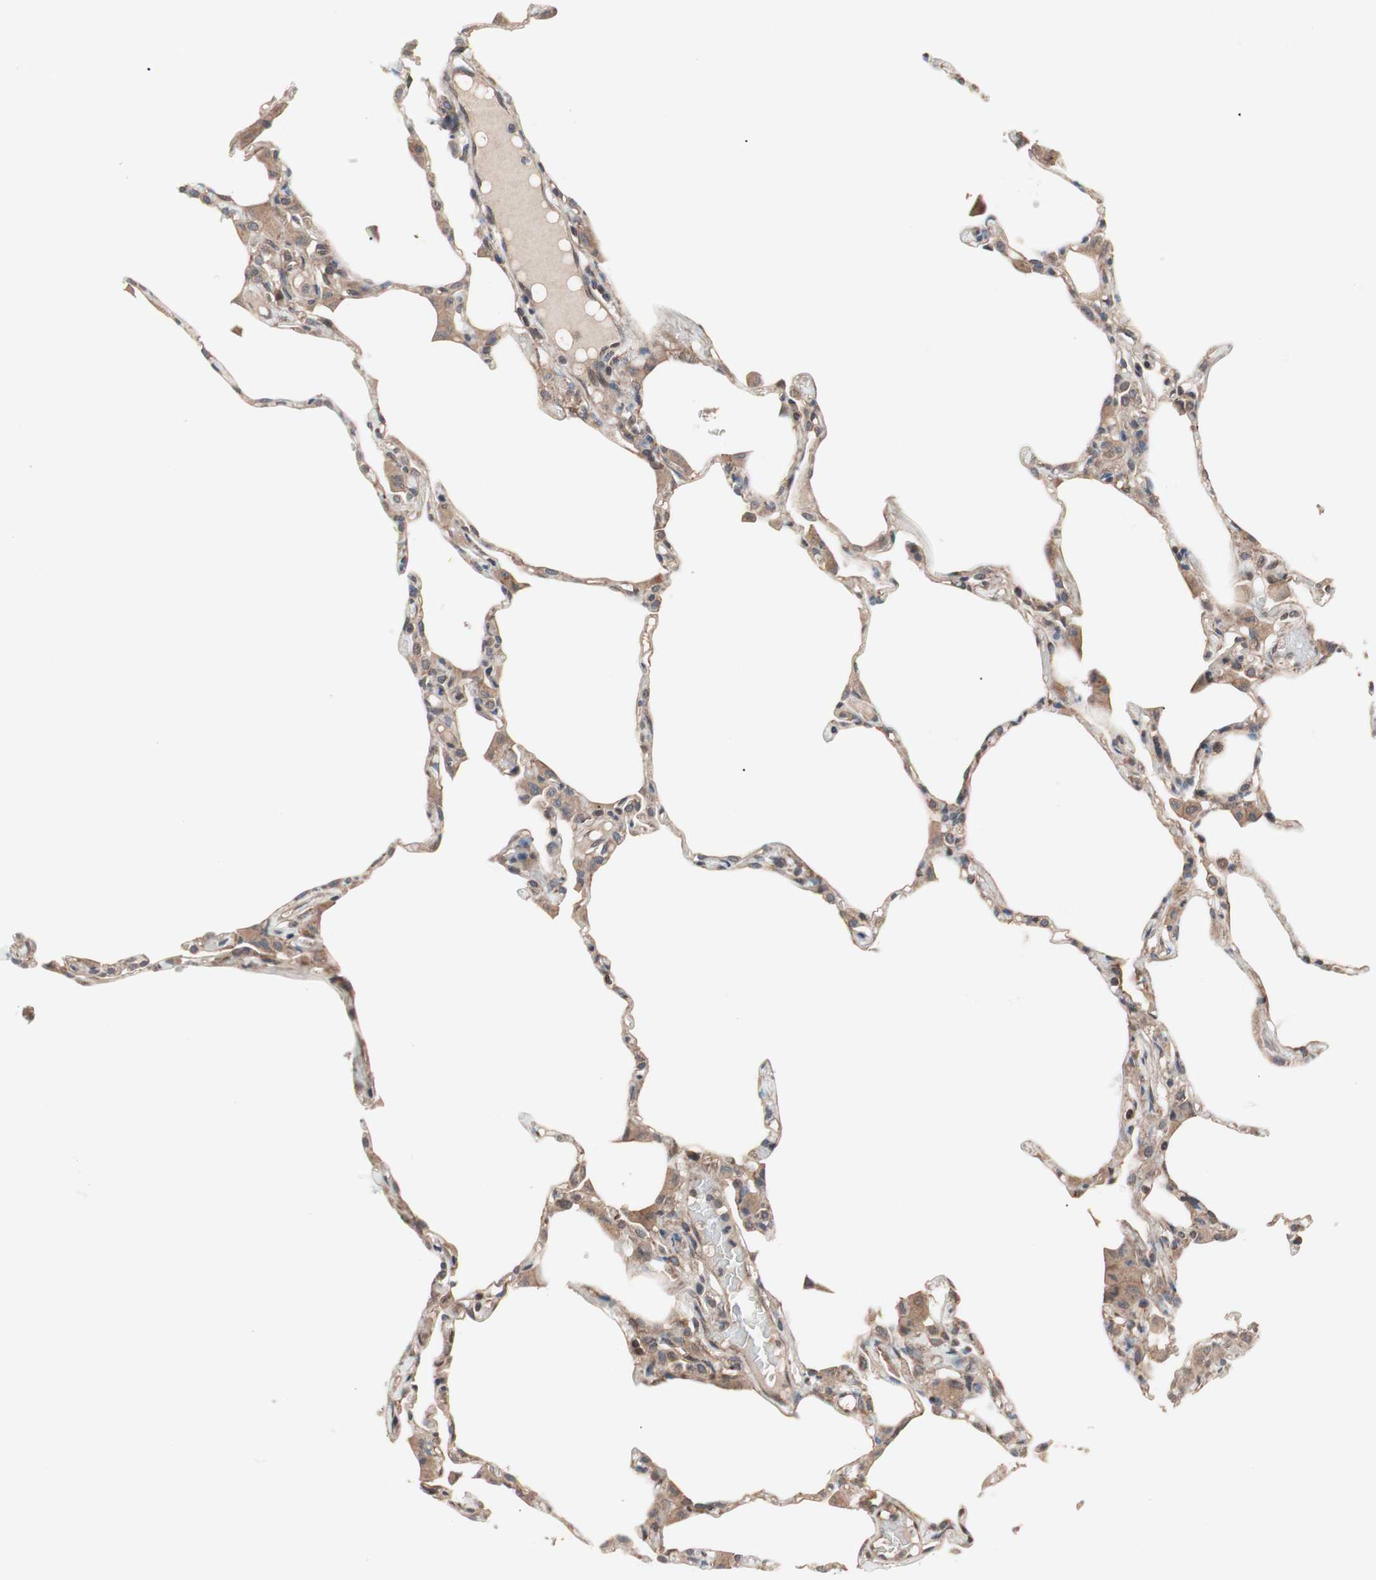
{"staining": {"intensity": "weak", "quantity": ">75%", "location": "cytoplasmic/membranous"}, "tissue": "lung", "cell_type": "Alveolar cells", "image_type": "normal", "snomed": [{"axis": "morphology", "description": "Normal tissue, NOS"}, {"axis": "topography", "description": "Lung"}], "caption": "The image shows a brown stain indicating the presence of a protein in the cytoplasmic/membranous of alveolar cells in lung. (DAB IHC with brightfield microscopy, high magnification).", "gene": "IRS1", "patient": {"sex": "female", "age": 49}}